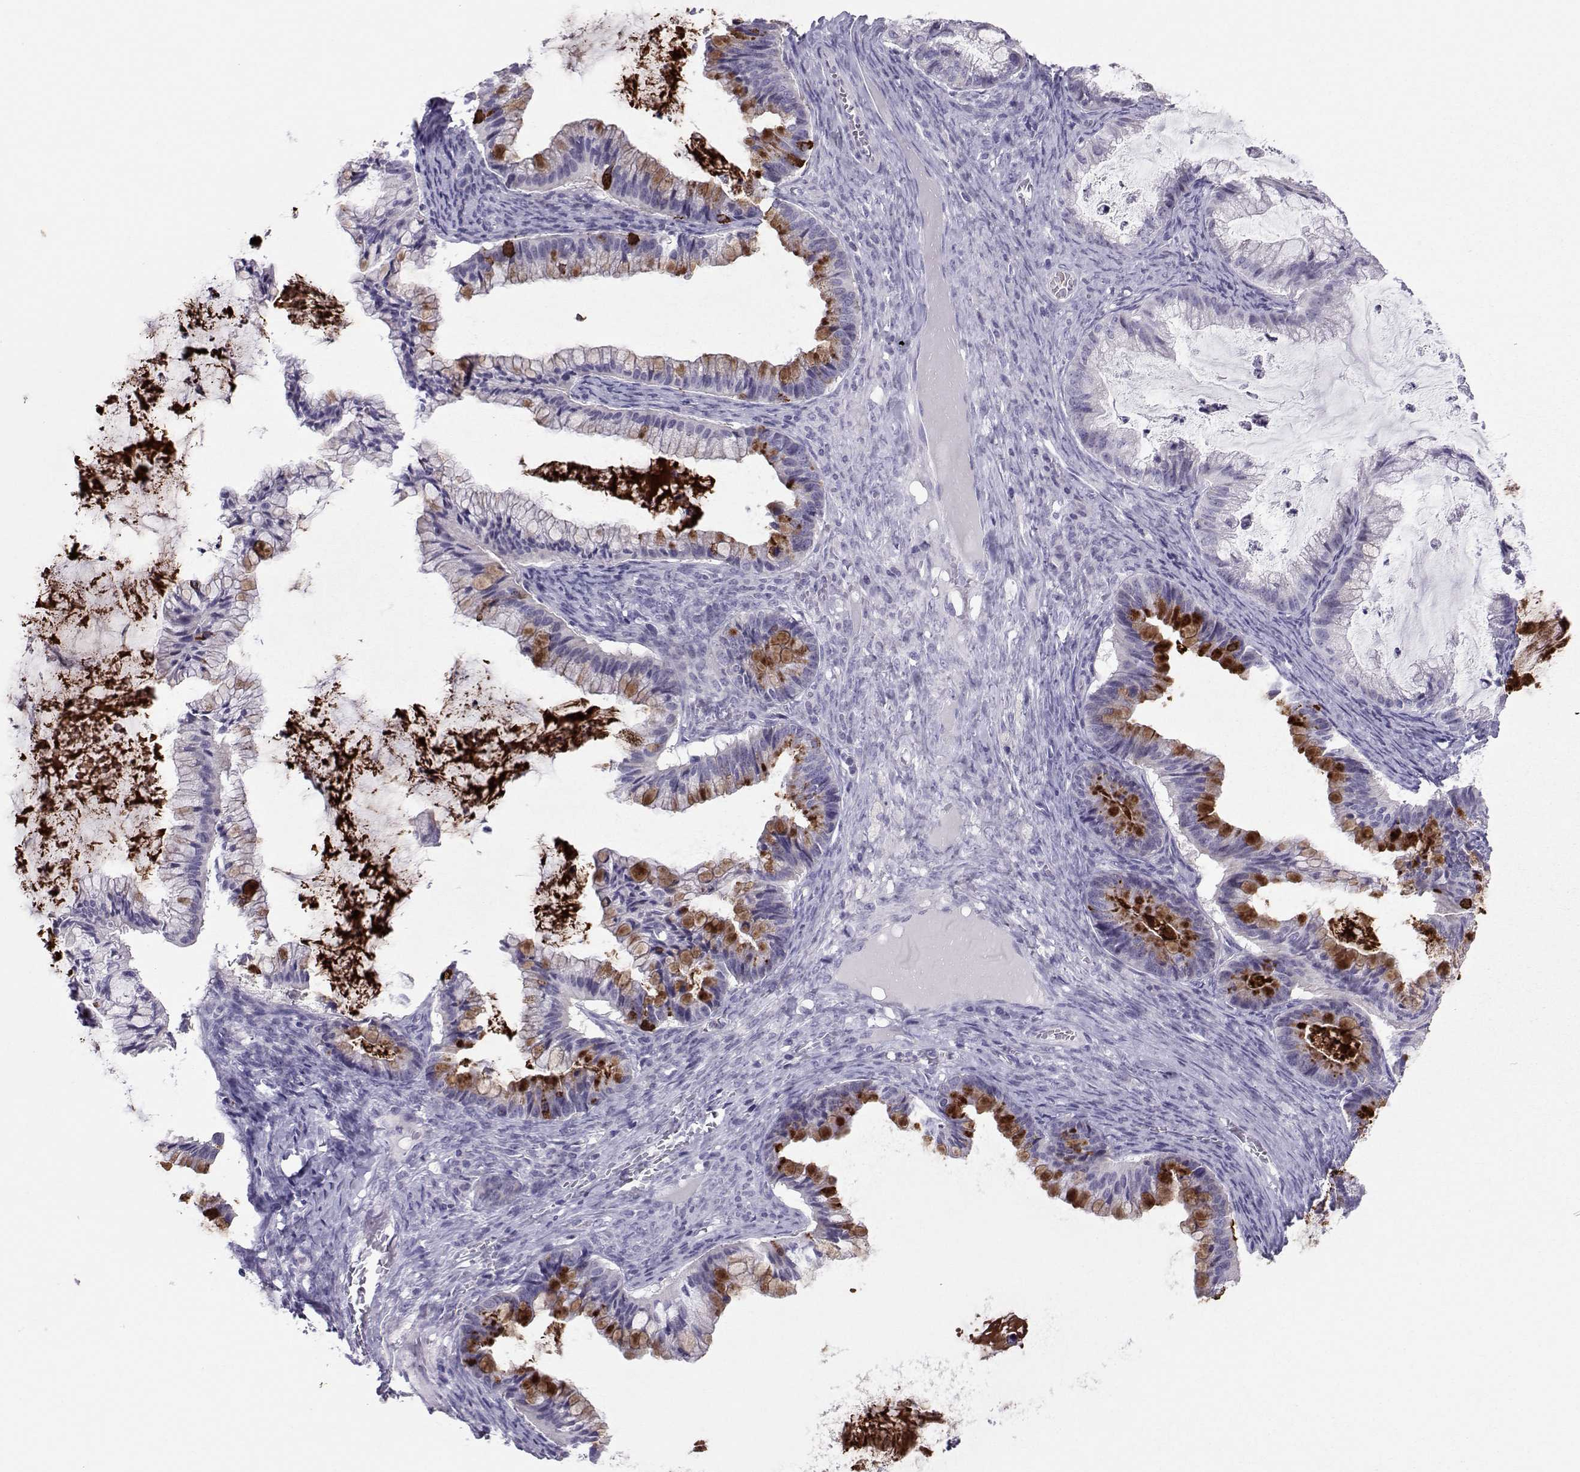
{"staining": {"intensity": "strong", "quantity": "25%-75%", "location": "cytoplasmic/membranous"}, "tissue": "ovarian cancer", "cell_type": "Tumor cells", "image_type": "cancer", "snomed": [{"axis": "morphology", "description": "Cystadenocarcinoma, mucinous, NOS"}, {"axis": "topography", "description": "Ovary"}], "caption": "Strong cytoplasmic/membranous protein expression is identified in about 25%-75% of tumor cells in mucinous cystadenocarcinoma (ovarian).", "gene": "TRPM7", "patient": {"sex": "female", "age": 57}}